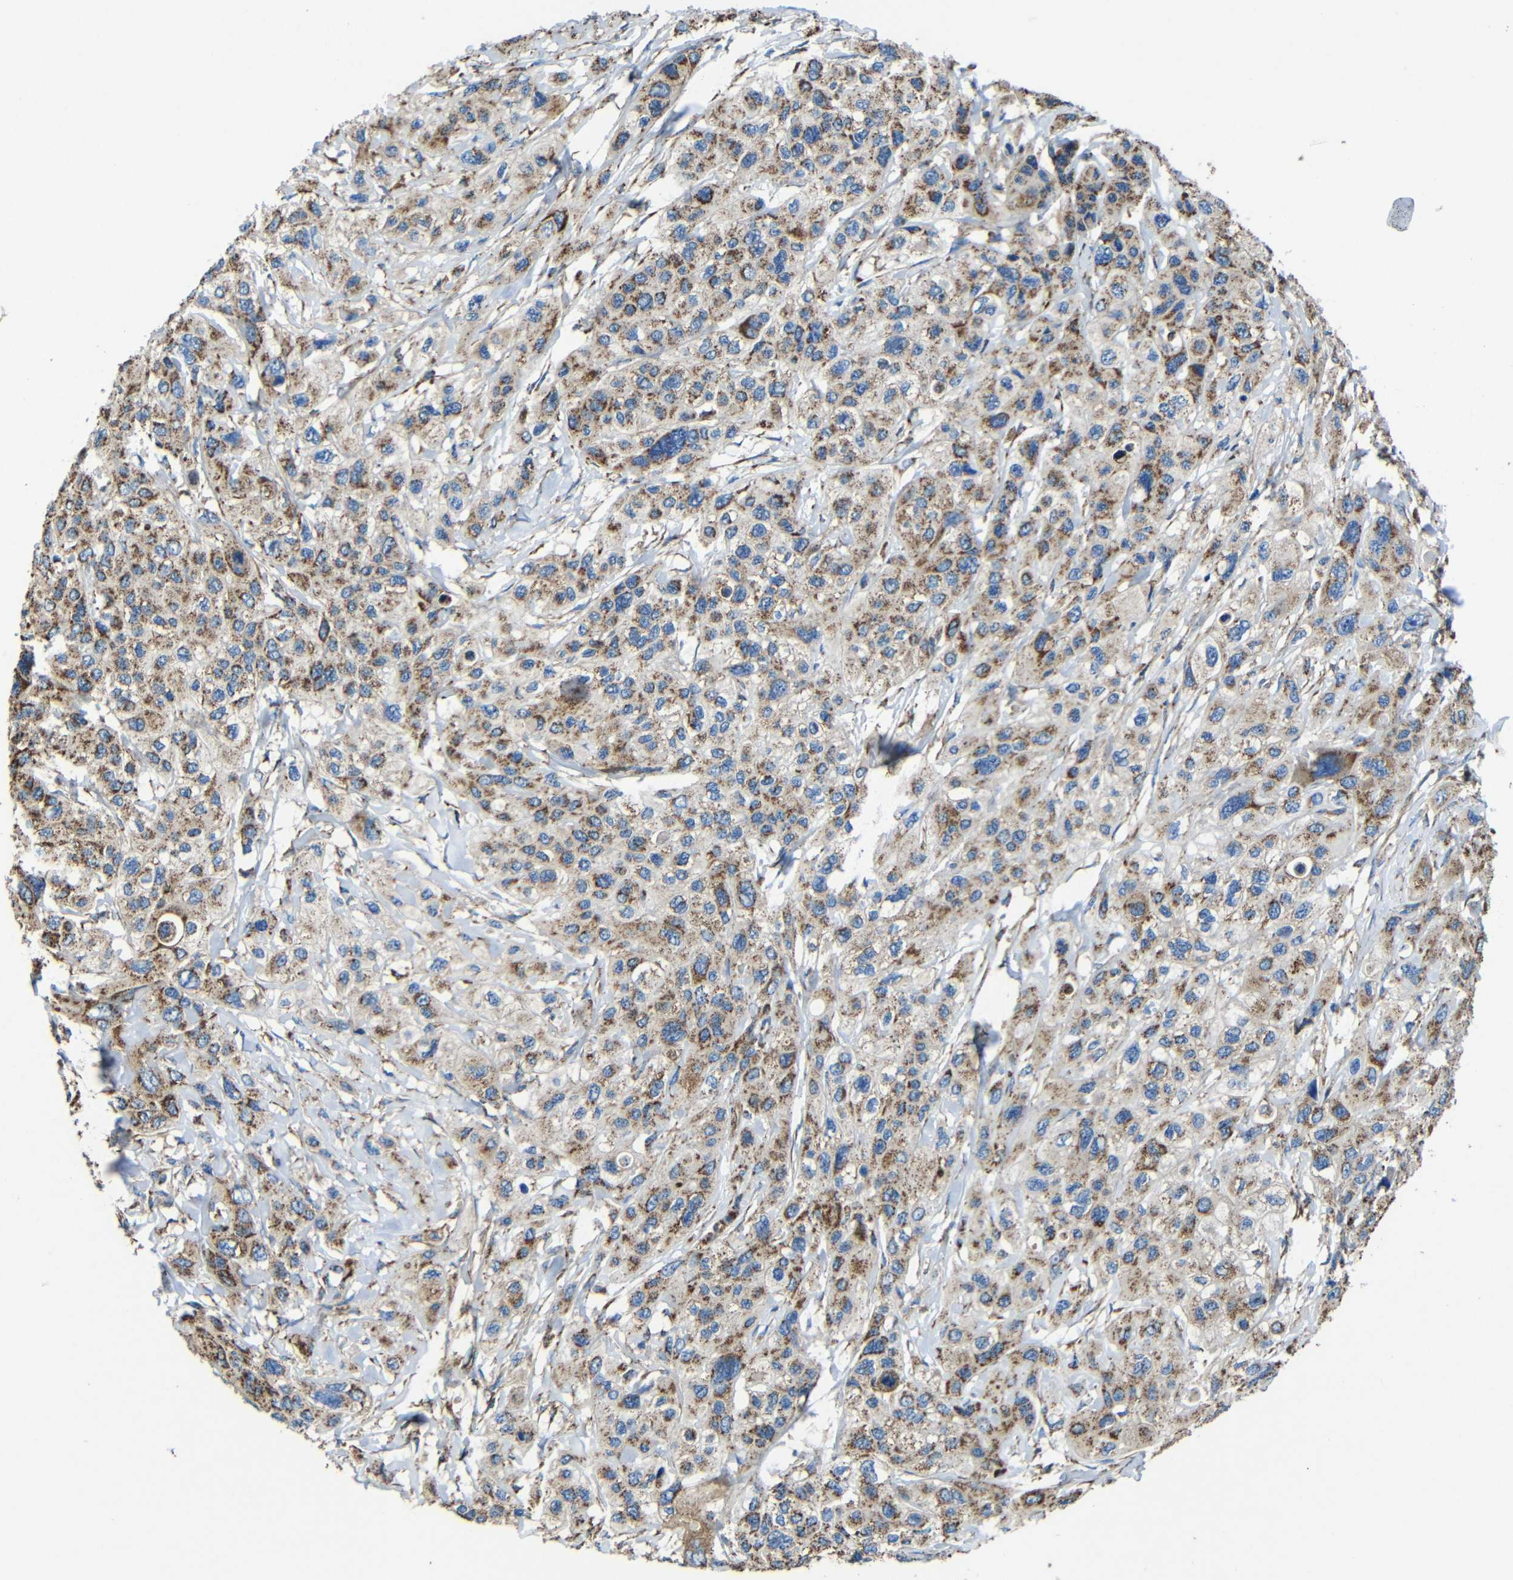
{"staining": {"intensity": "strong", "quantity": ">75%", "location": "cytoplasmic/membranous"}, "tissue": "pancreatic cancer", "cell_type": "Tumor cells", "image_type": "cancer", "snomed": [{"axis": "morphology", "description": "Adenocarcinoma, NOS"}, {"axis": "topography", "description": "Pancreas"}], "caption": "The micrograph shows staining of pancreatic adenocarcinoma, revealing strong cytoplasmic/membranous protein staining (brown color) within tumor cells.", "gene": "INTS6L", "patient": {"sex": "male", "age": 73}}